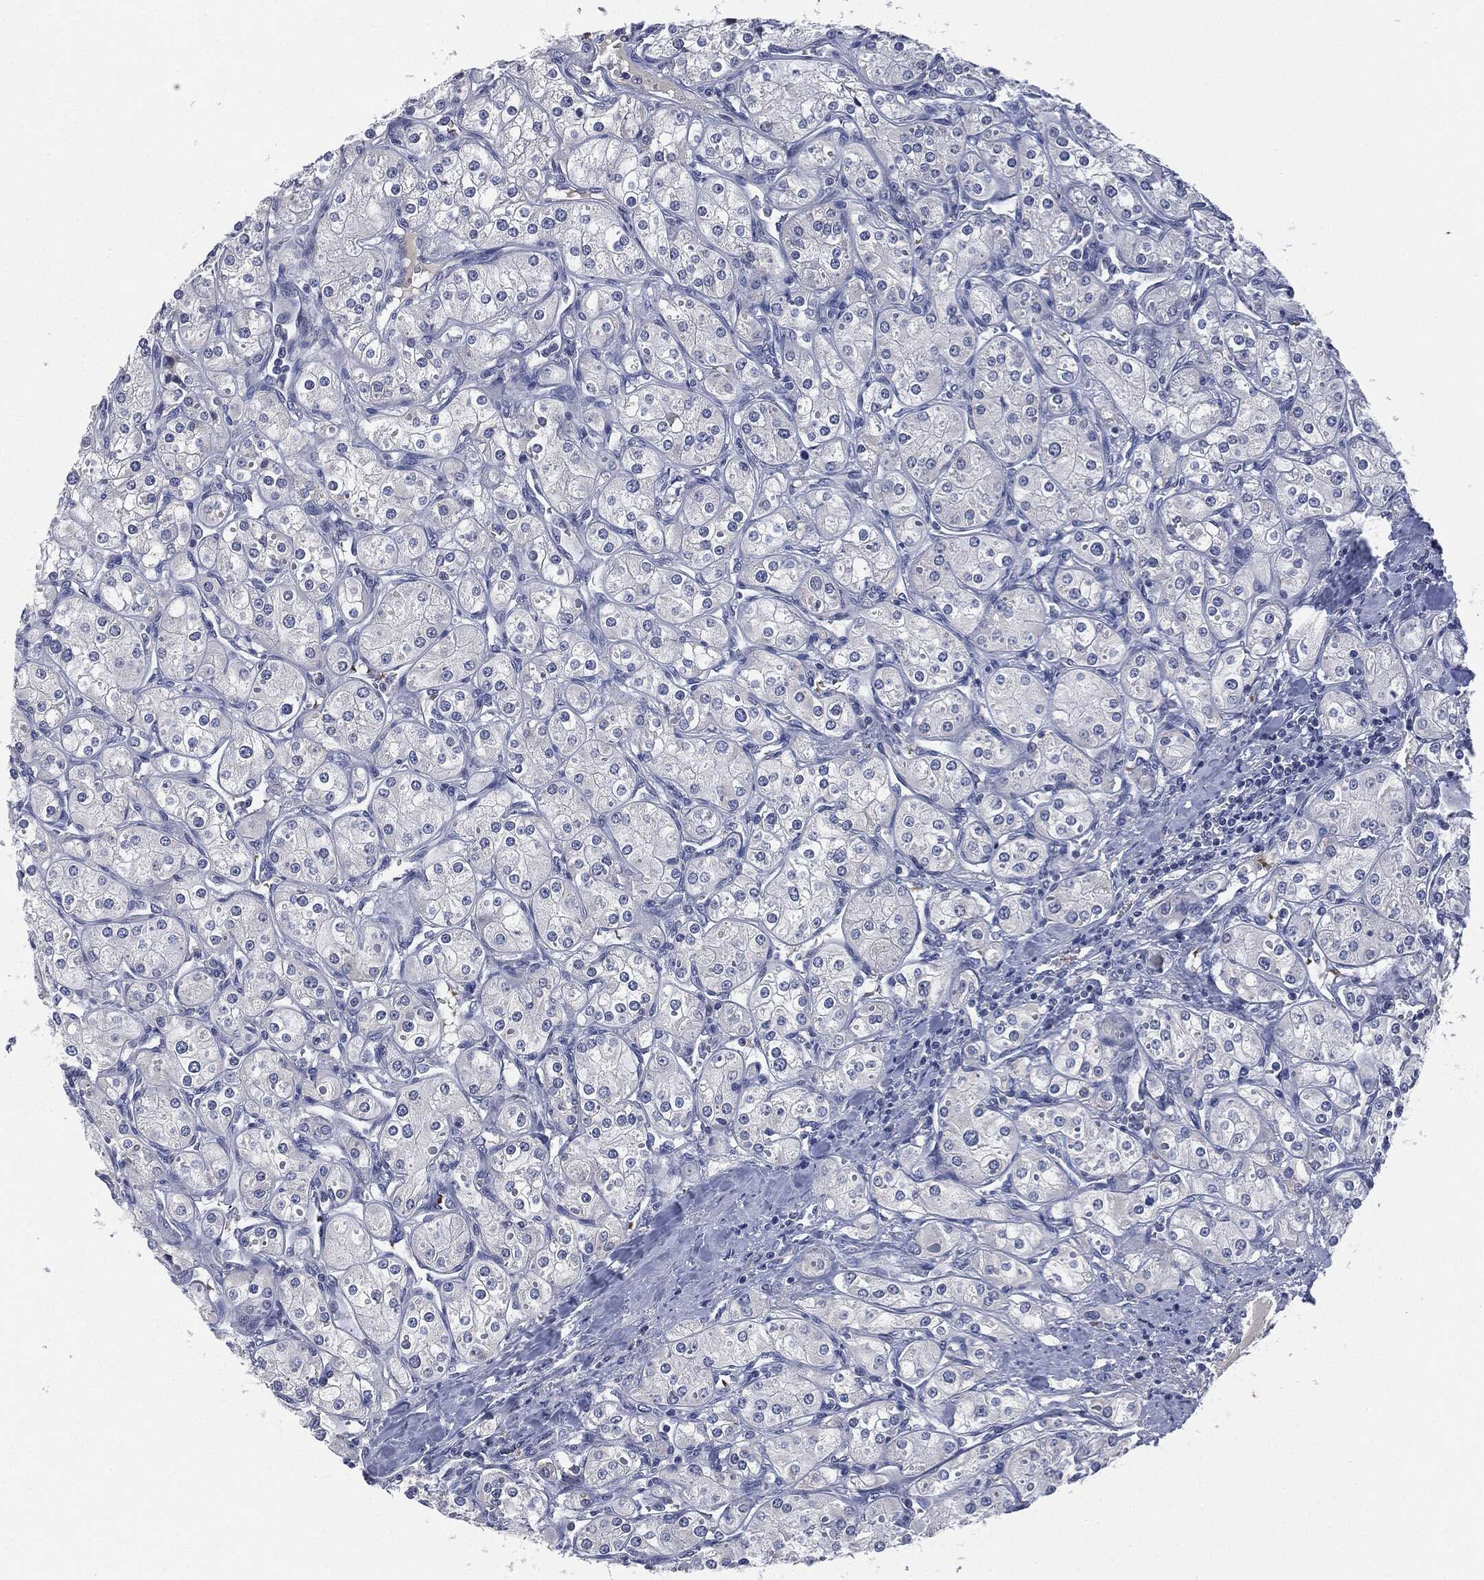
{"staining": {"intensity": "negative", "quantity": "none", "location": "none"}, "tissue": "renal cancer", "cell_type": "Tumor cells", "image_type": "cancer", "snomed": [{"axis": "morphology", "description": "Adenocarcinoma, NOS"}, {"axis": "topography", "description": "Kidney"}], "caption": "Tumor cells show no significant staining in renal adenocarcinoma.", "gene": "SIGLEC9", "patient": {"sex": "male", "age": 77}}